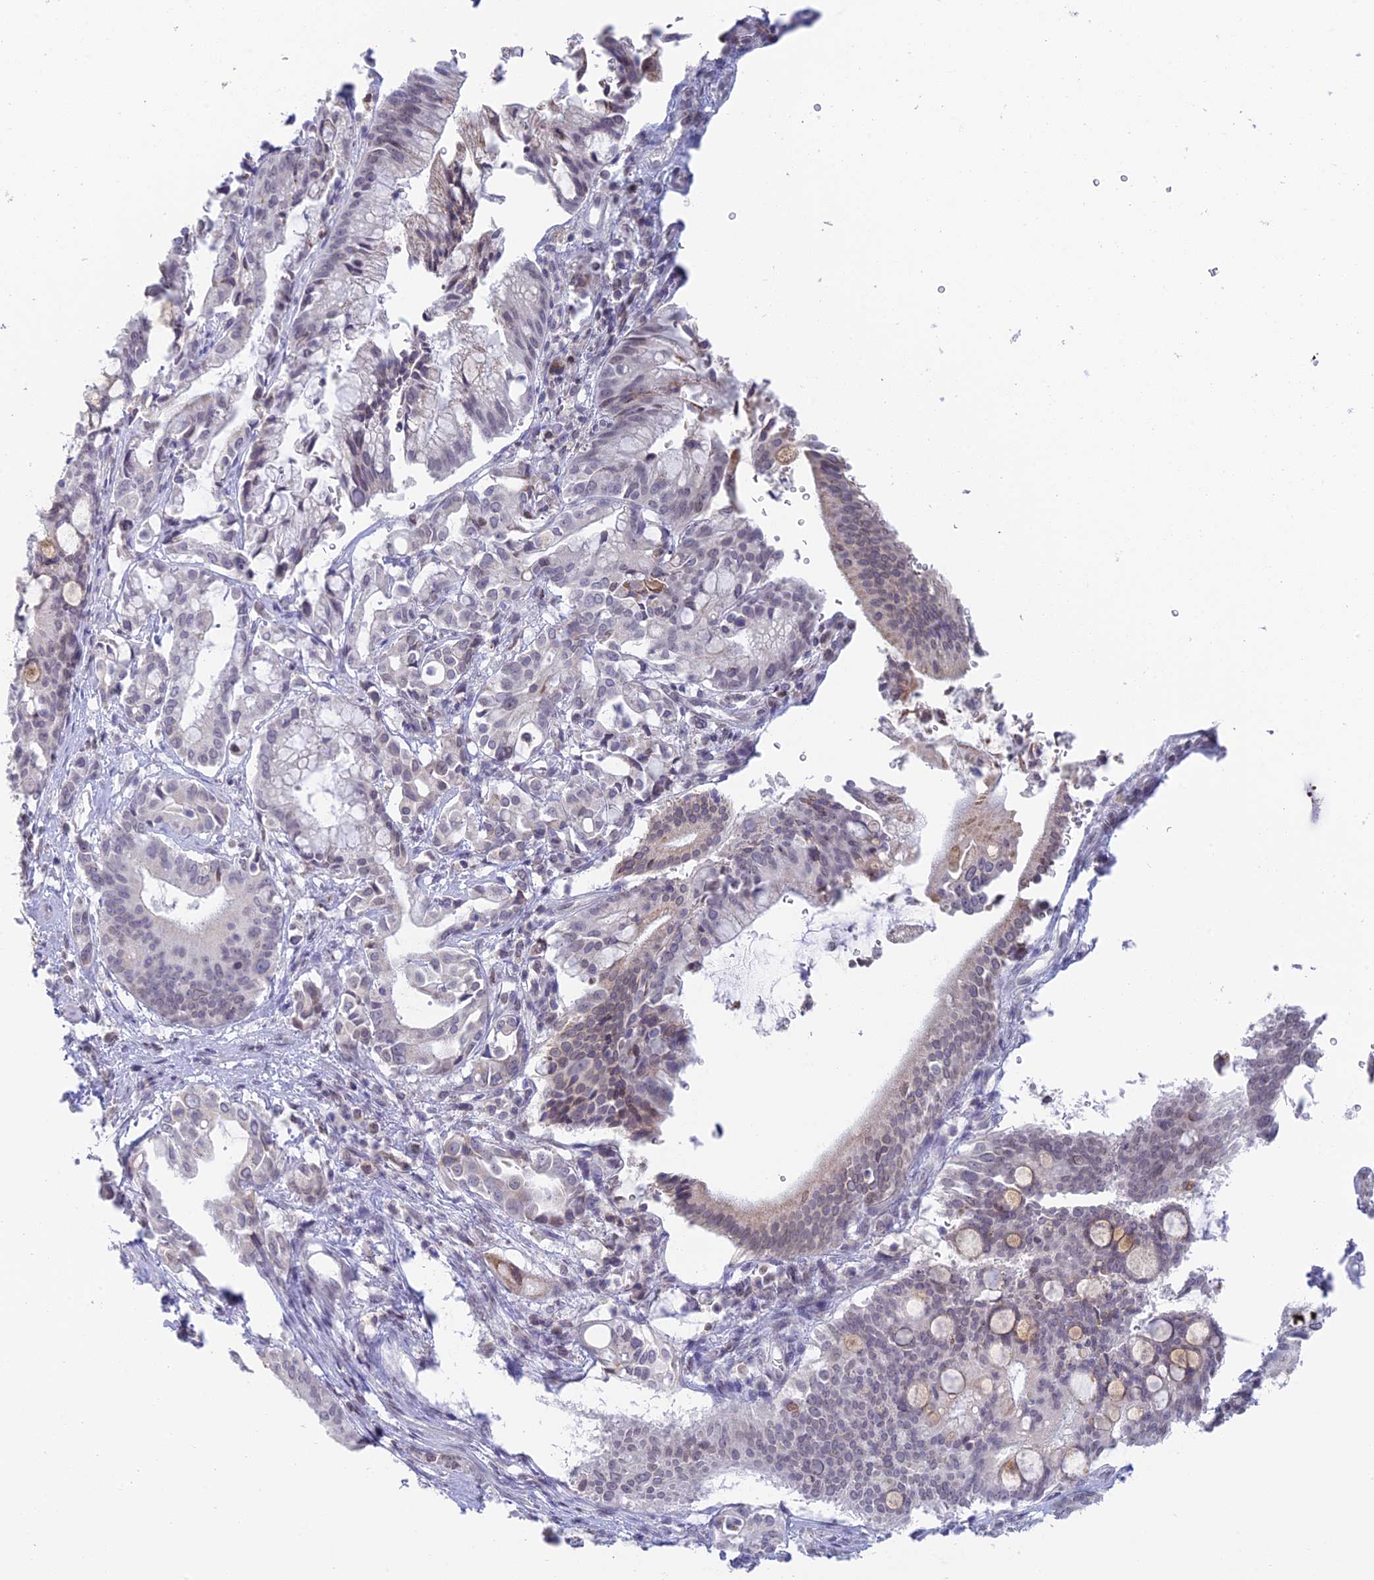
{"staining": {"intensity": "negative", "quantity": "none", "location": "none"}, "tissue": "pancreatic cancer", "cell_type": "Tumor cells", "image_type": "cancer", "snomed": [{"axis": "morphology", "description": "Adenocarcinoma, NOS"}, {"axis": "topography", "description": "Pancreas"}], "caption": "This is a histopathology image of IHC staining of pancreatic cancer, which shows no positivity in tumor cells.", "gene": "REXO5", "patient": {"sex": "male", "age": 68}}